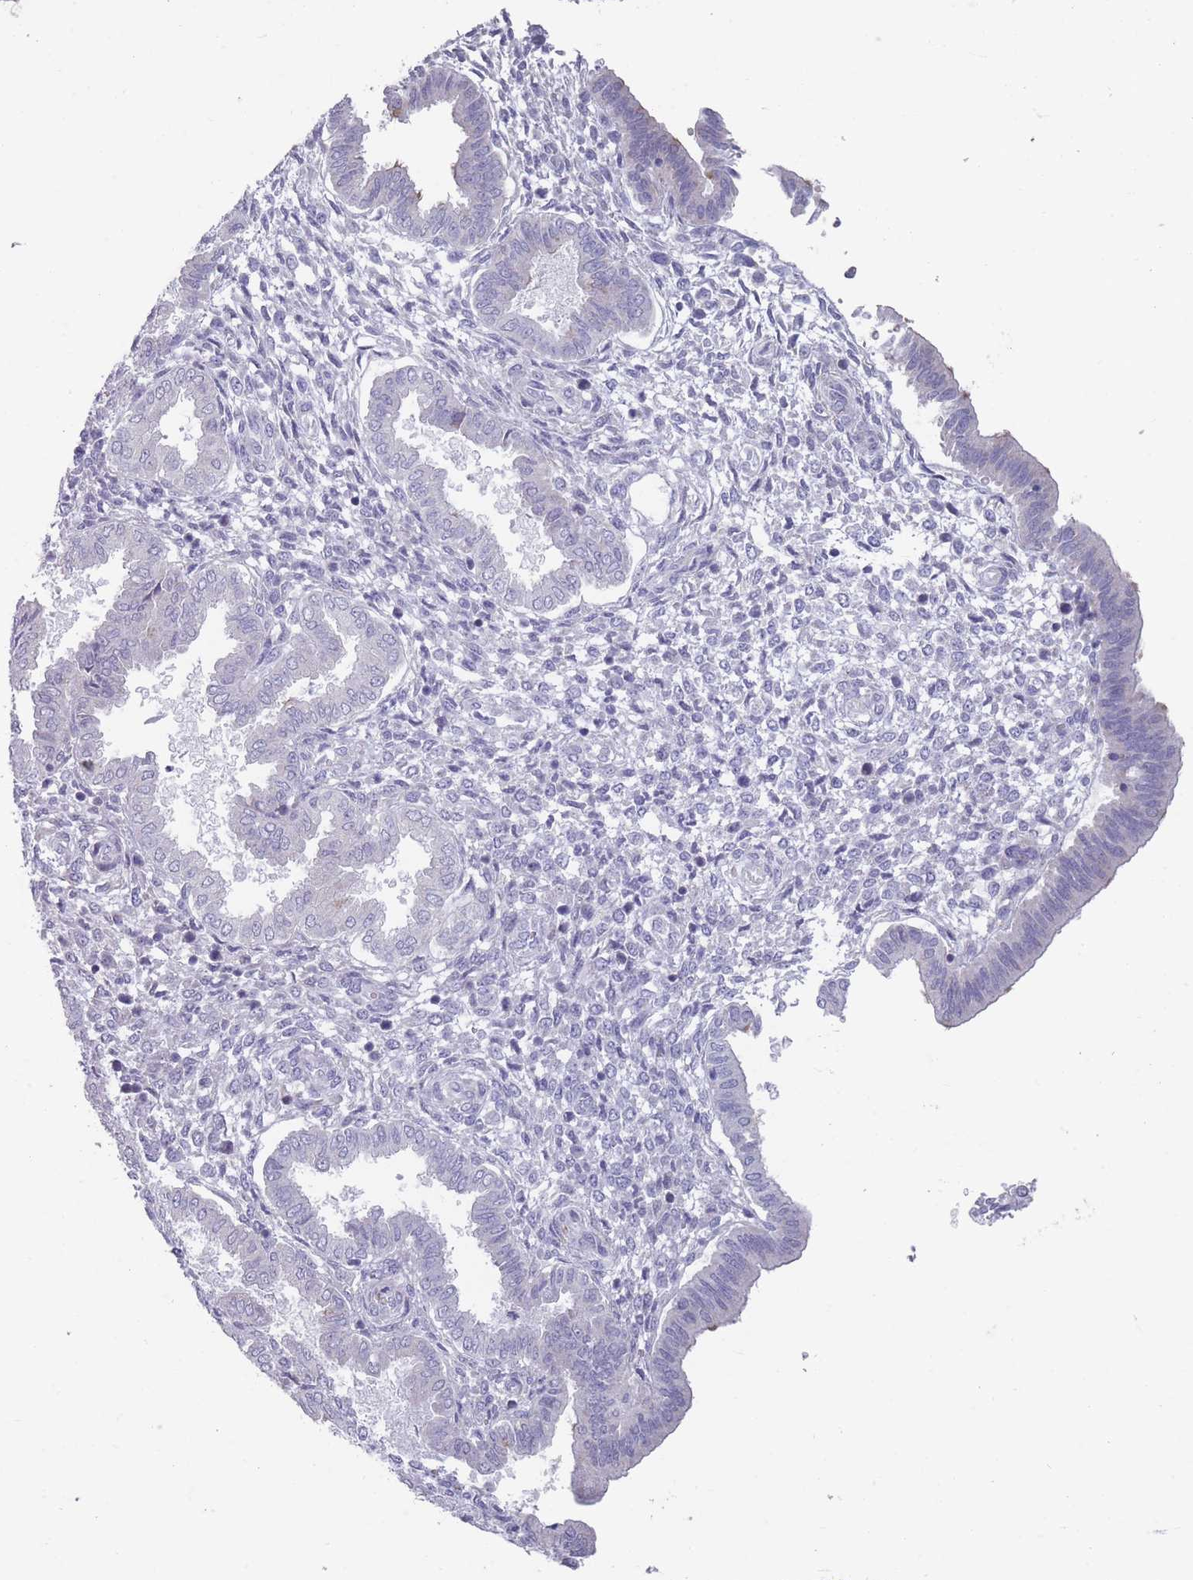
{"staining": {"intensity": "negative", "quantity": "none", "location": "none"}, "tissue": "endometrium", "cell_type": "Cells in endometrial stroma", "image_type": "normal", "snomed": [{"axis": "morphology", "description": "Normal tissue, NOS"}, {"axis": "topography", "description": "Endometrium"}], "caption": "Cells in endometrial stroma are negative for protein expression in unremarkable human endometrium.", "gene": "PAIP2B", "patient": {"sex": "female", "age": 24}}